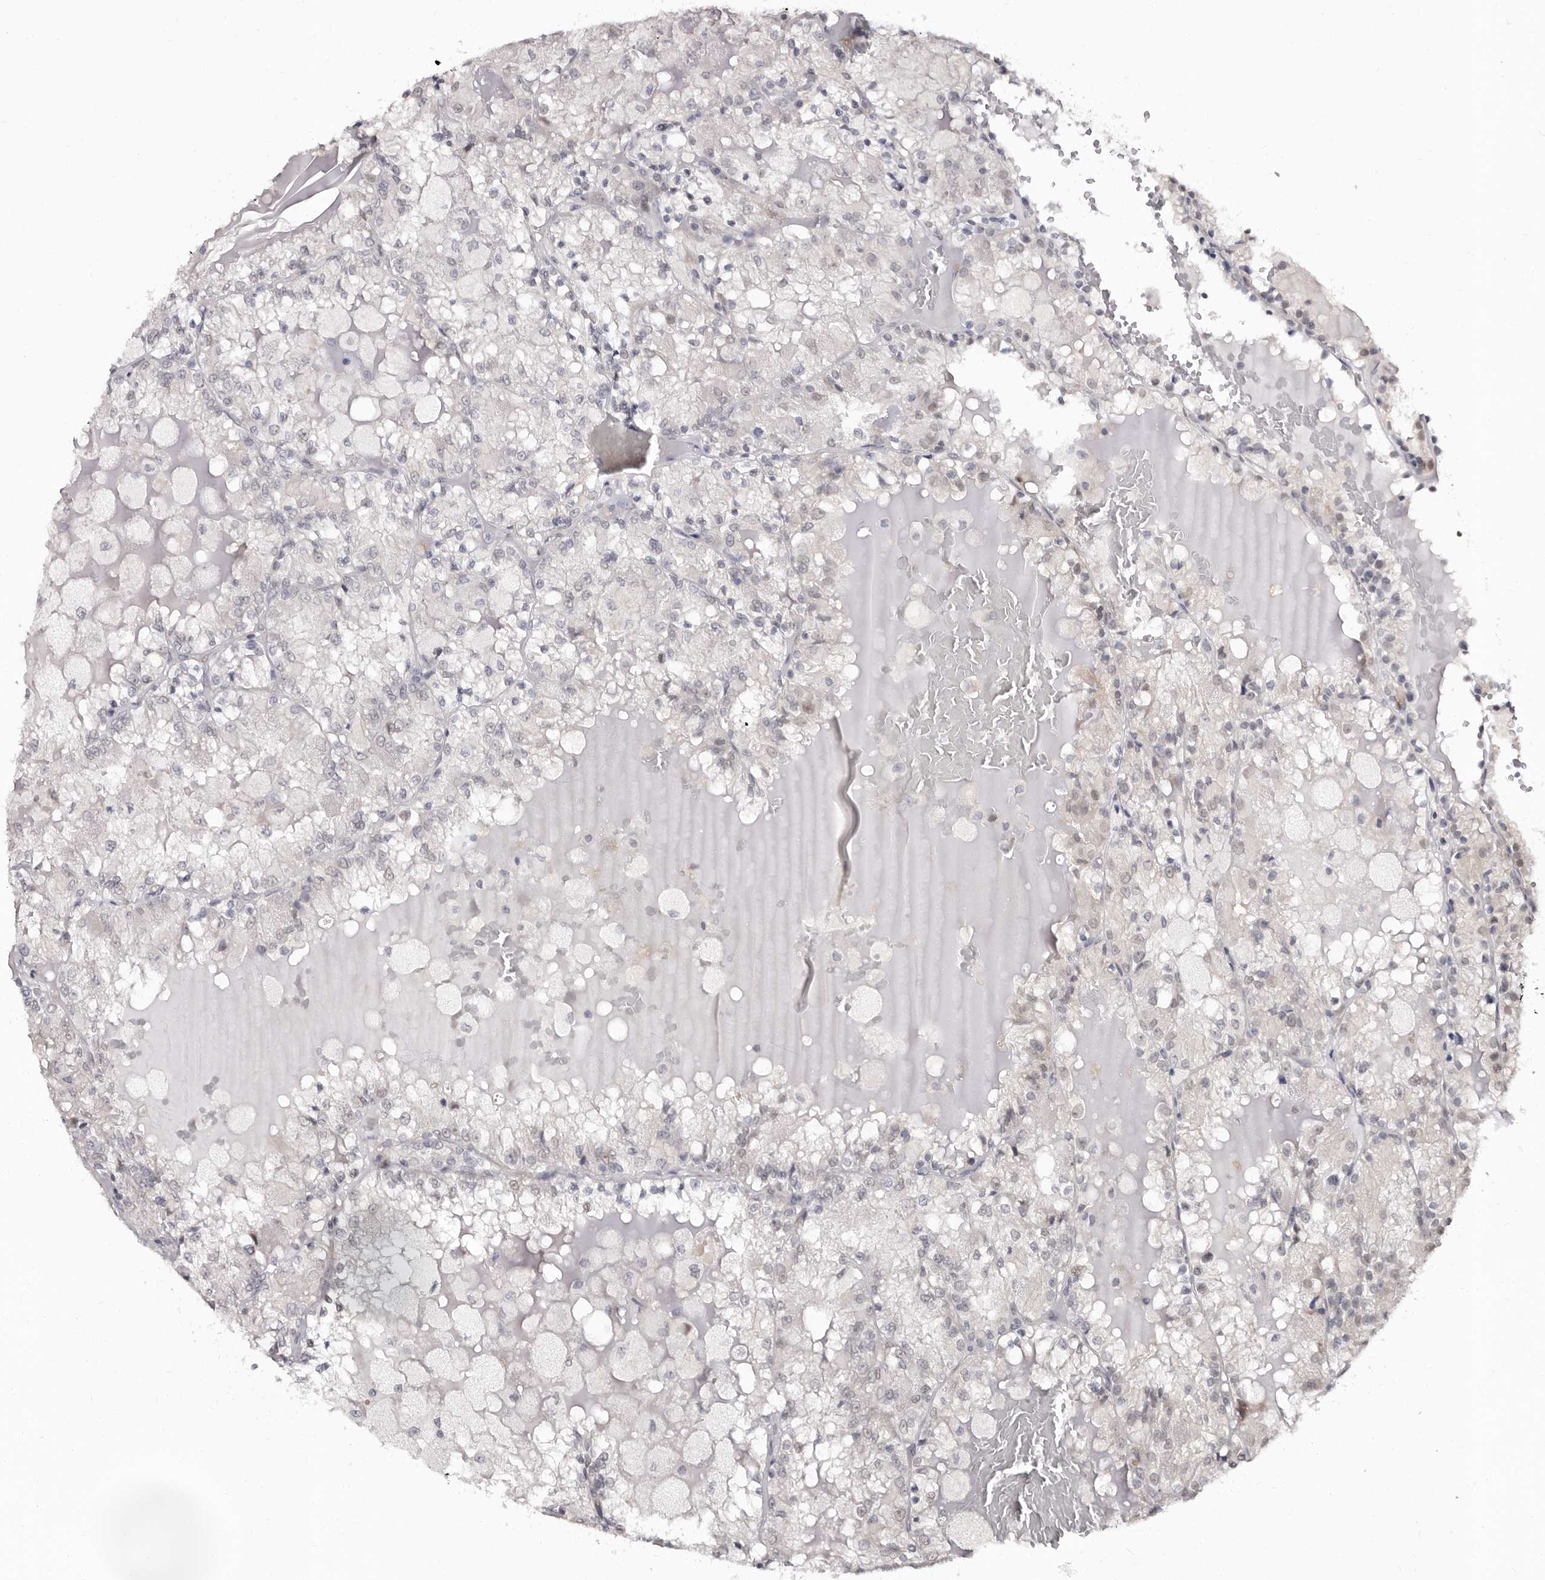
{"staining": {"intensity": "weak", "quantity": "25%-75%", "location": "nuclear"}, "tissue": "renal cancer", "cell_type": "Tumor cells", "image_type": "cancer", "snomed": [{"axis": "morphology", "description": "Adenocarcinoma, NOS"}, {"axis": "topography", "description": "Kidney"}], "caption": "Human renal adenocarcinoma stained for a protein (brown) demonstrates weak nuclear positive expression in approximately 25%-75% of tumor cells.", "gene": "PHF20L1", "patient": {"sex": "female", "age": 56}}